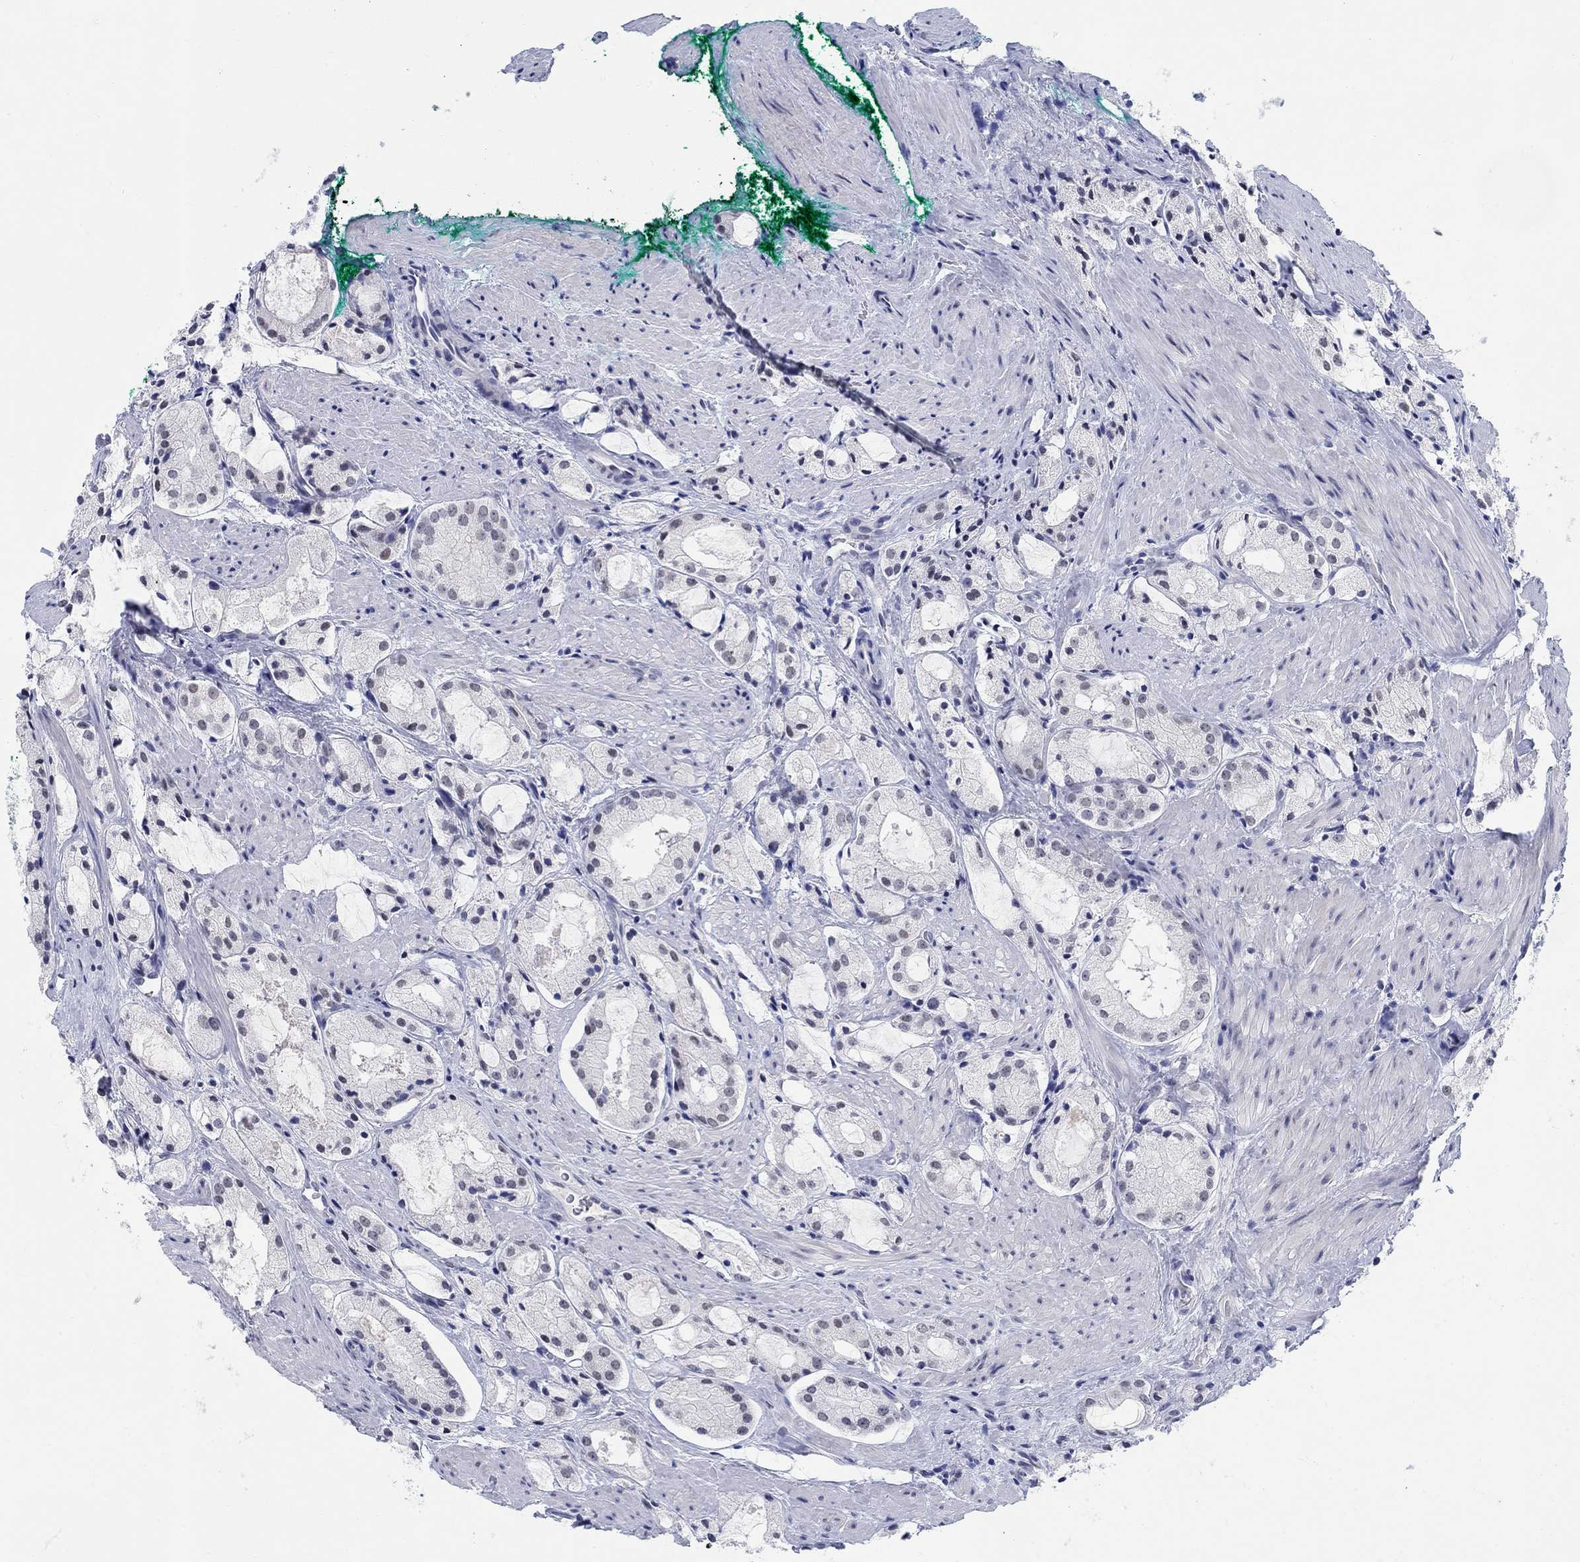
{"staining": {"intensity": "negative", "quantity": "none", "location": "none"}, "tissue": "prostate cancer", "cell_type": "Tumor cells", "image_type": "cancer", "snomed": [{"axis": "morphology", "description": "Adenocarcinoma, NOS"}, {"axis": "morphology", "description": "Adenocarcinoma, High grade"}, {"axis": "topography", "description": "Prostate"}], "caption": "High magnification brightfield microscopy of prostate cancer (adenocarcinoma (high-grade)) stained with DAB (brown) and counterstained with hematoxylin (blue): tumor cells show no significant positivity.", "gene": "ANKS1B", "patient": {"sex": "male", "age": 64}}